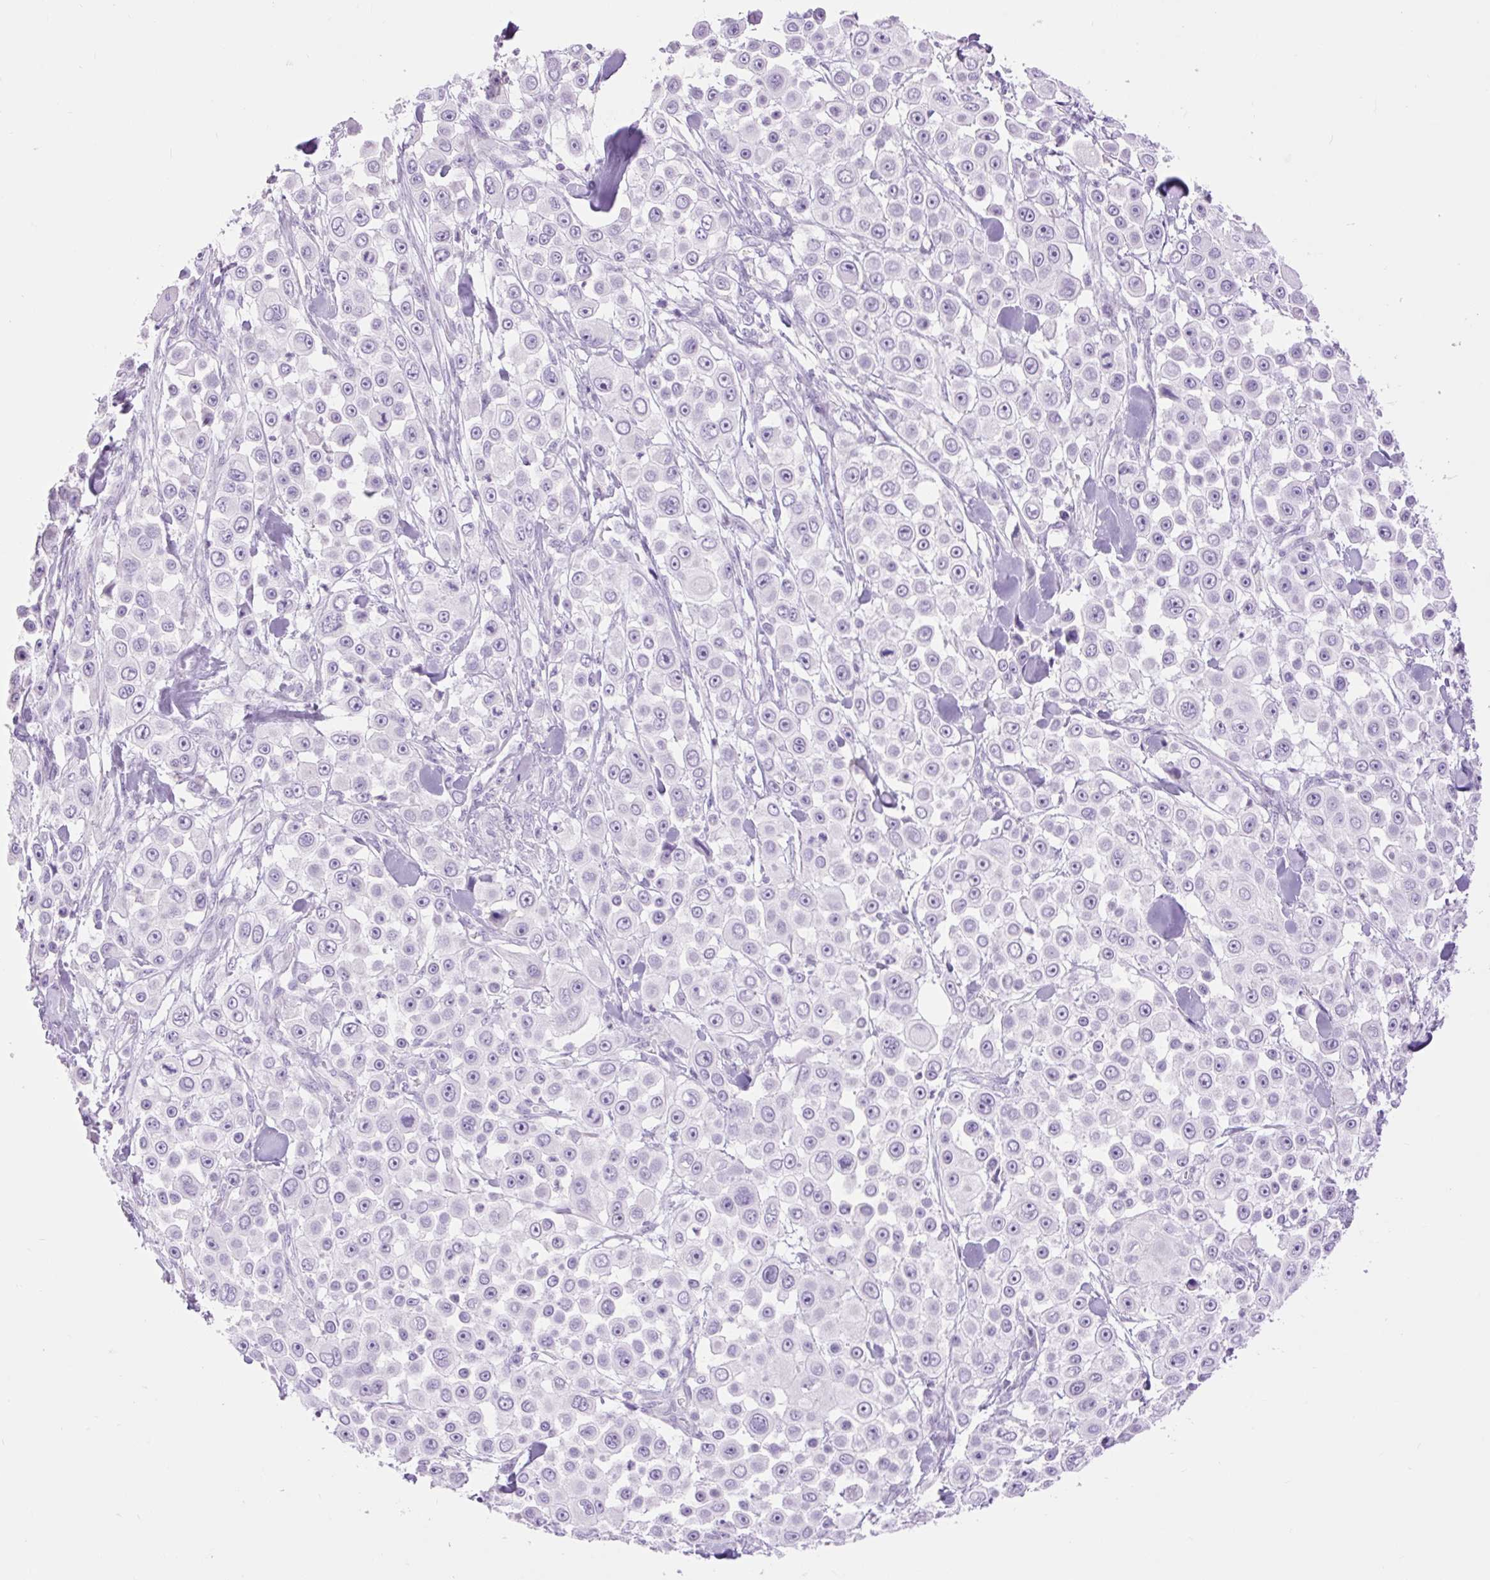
{"staining": {"intensity": "negative", "quantity": "none", "location": "none"}, "tissue": "skin cancer", "cell_type": "Tumor cells", "image_type": "cancer", "snomed": [{"axis": "morphology", "description": "Squamous cell carcinoma, NOS"}, {"axis": "topography", "description": "Skin"}], "caption": "Tumor cells are negative for protein expression in human squamous cell carcinoma (skin). The staining is performed using DAB (3,3'-diaminobenzidine) brown chromogen with nuclei counter-stained in using hematoxylin.", "gene": "SLC25A40", "patient": {"sex": "male", "age": 67}}